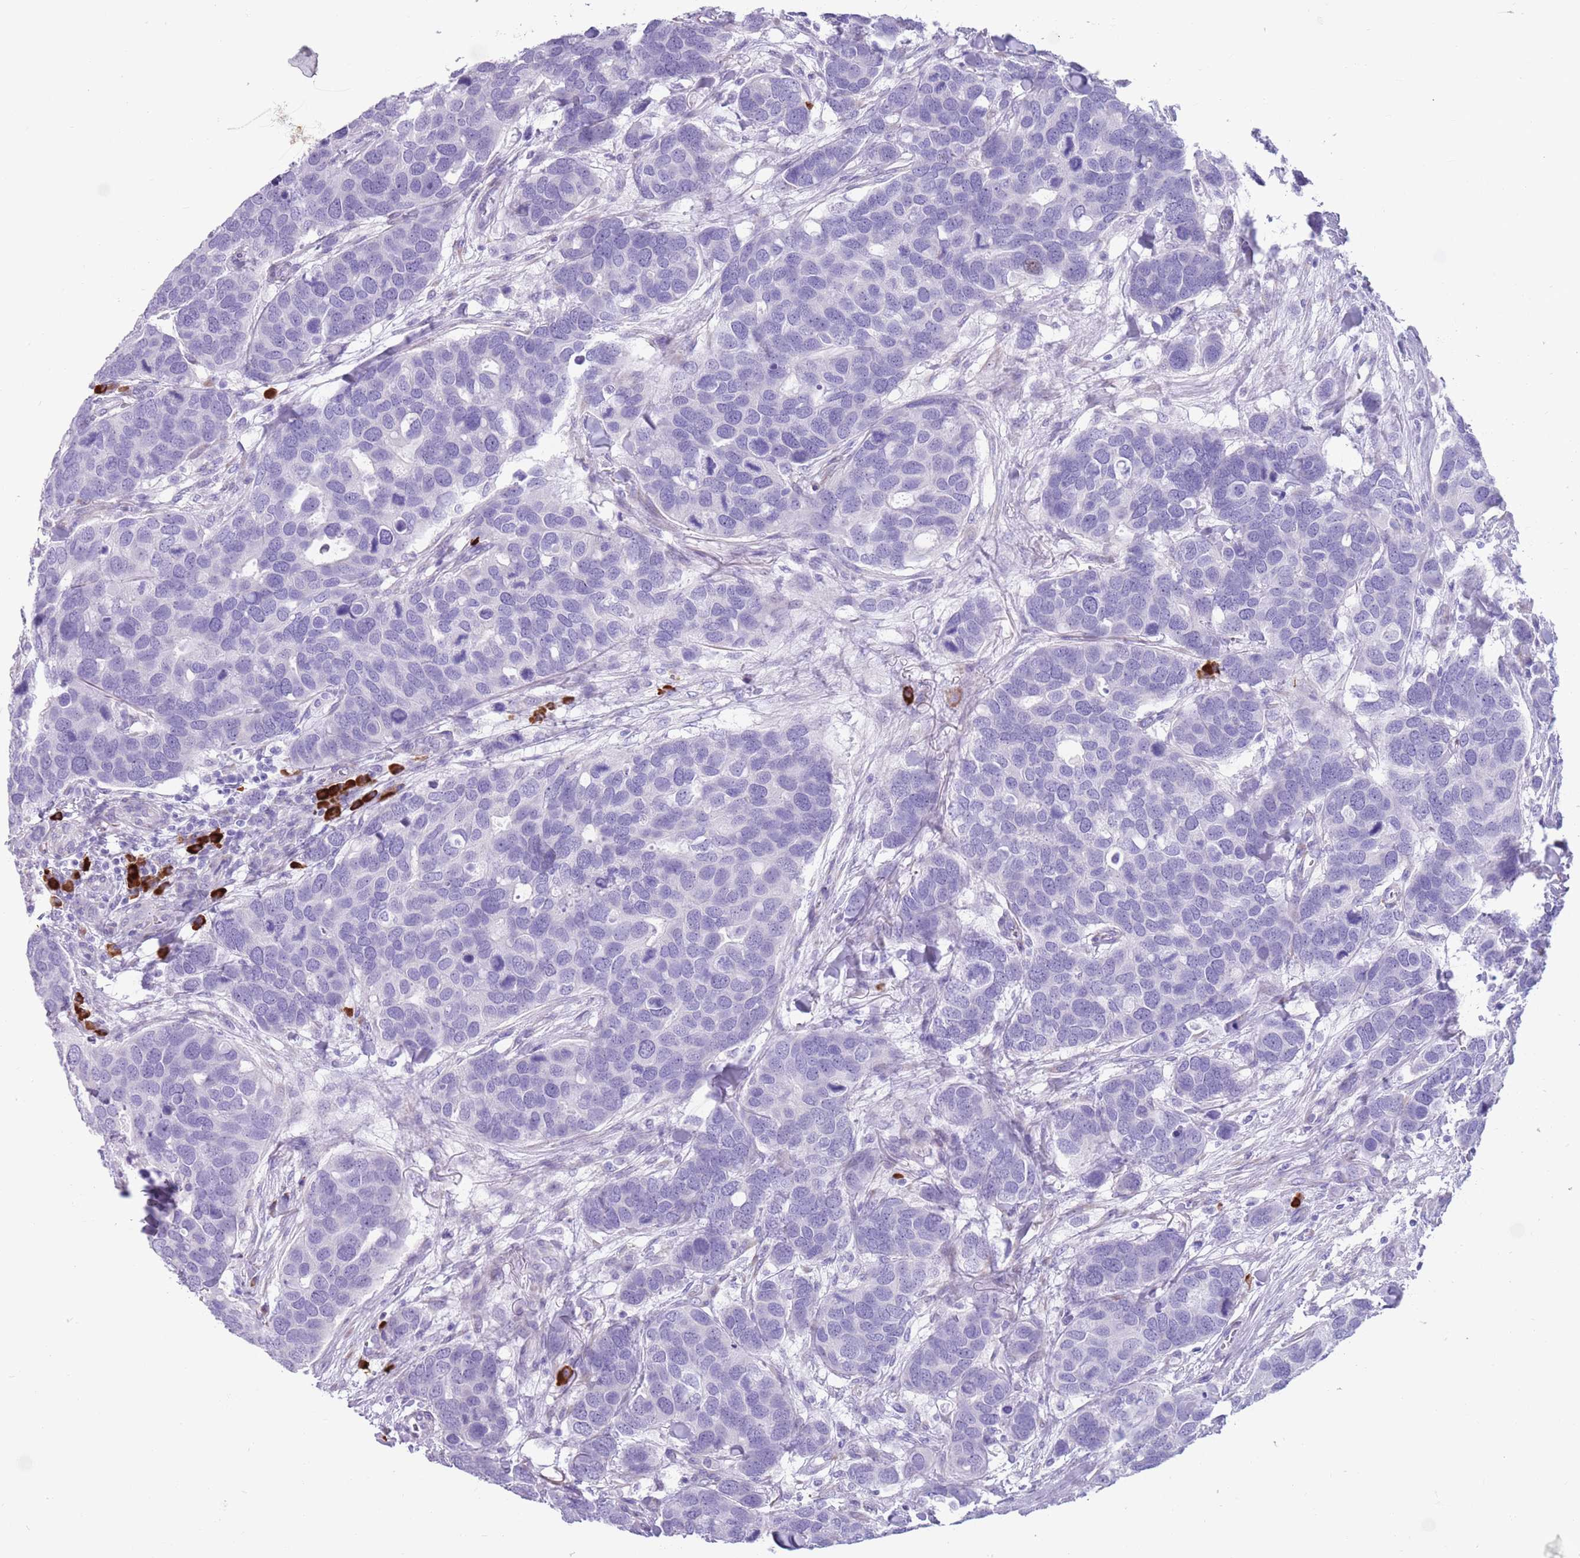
{"staining": {"intensity": "negative", "quantity": "none", "location": "none"}, "tissue": "breast cancer", "cell_type": "Tumor cells", "image_type": "cancer", "snomed": [{"axis": "morphology", "description": "Duct carcinoma"}, {"axis": "topography", "description": "Breast"}], "caption": "Protein analysis of breast cancer (invasive ductal carcinoma) demonstrates no significant staining in tumor cells.", "gene": "LY6G5B", "patient": {"sex": "female", "age": 83}}